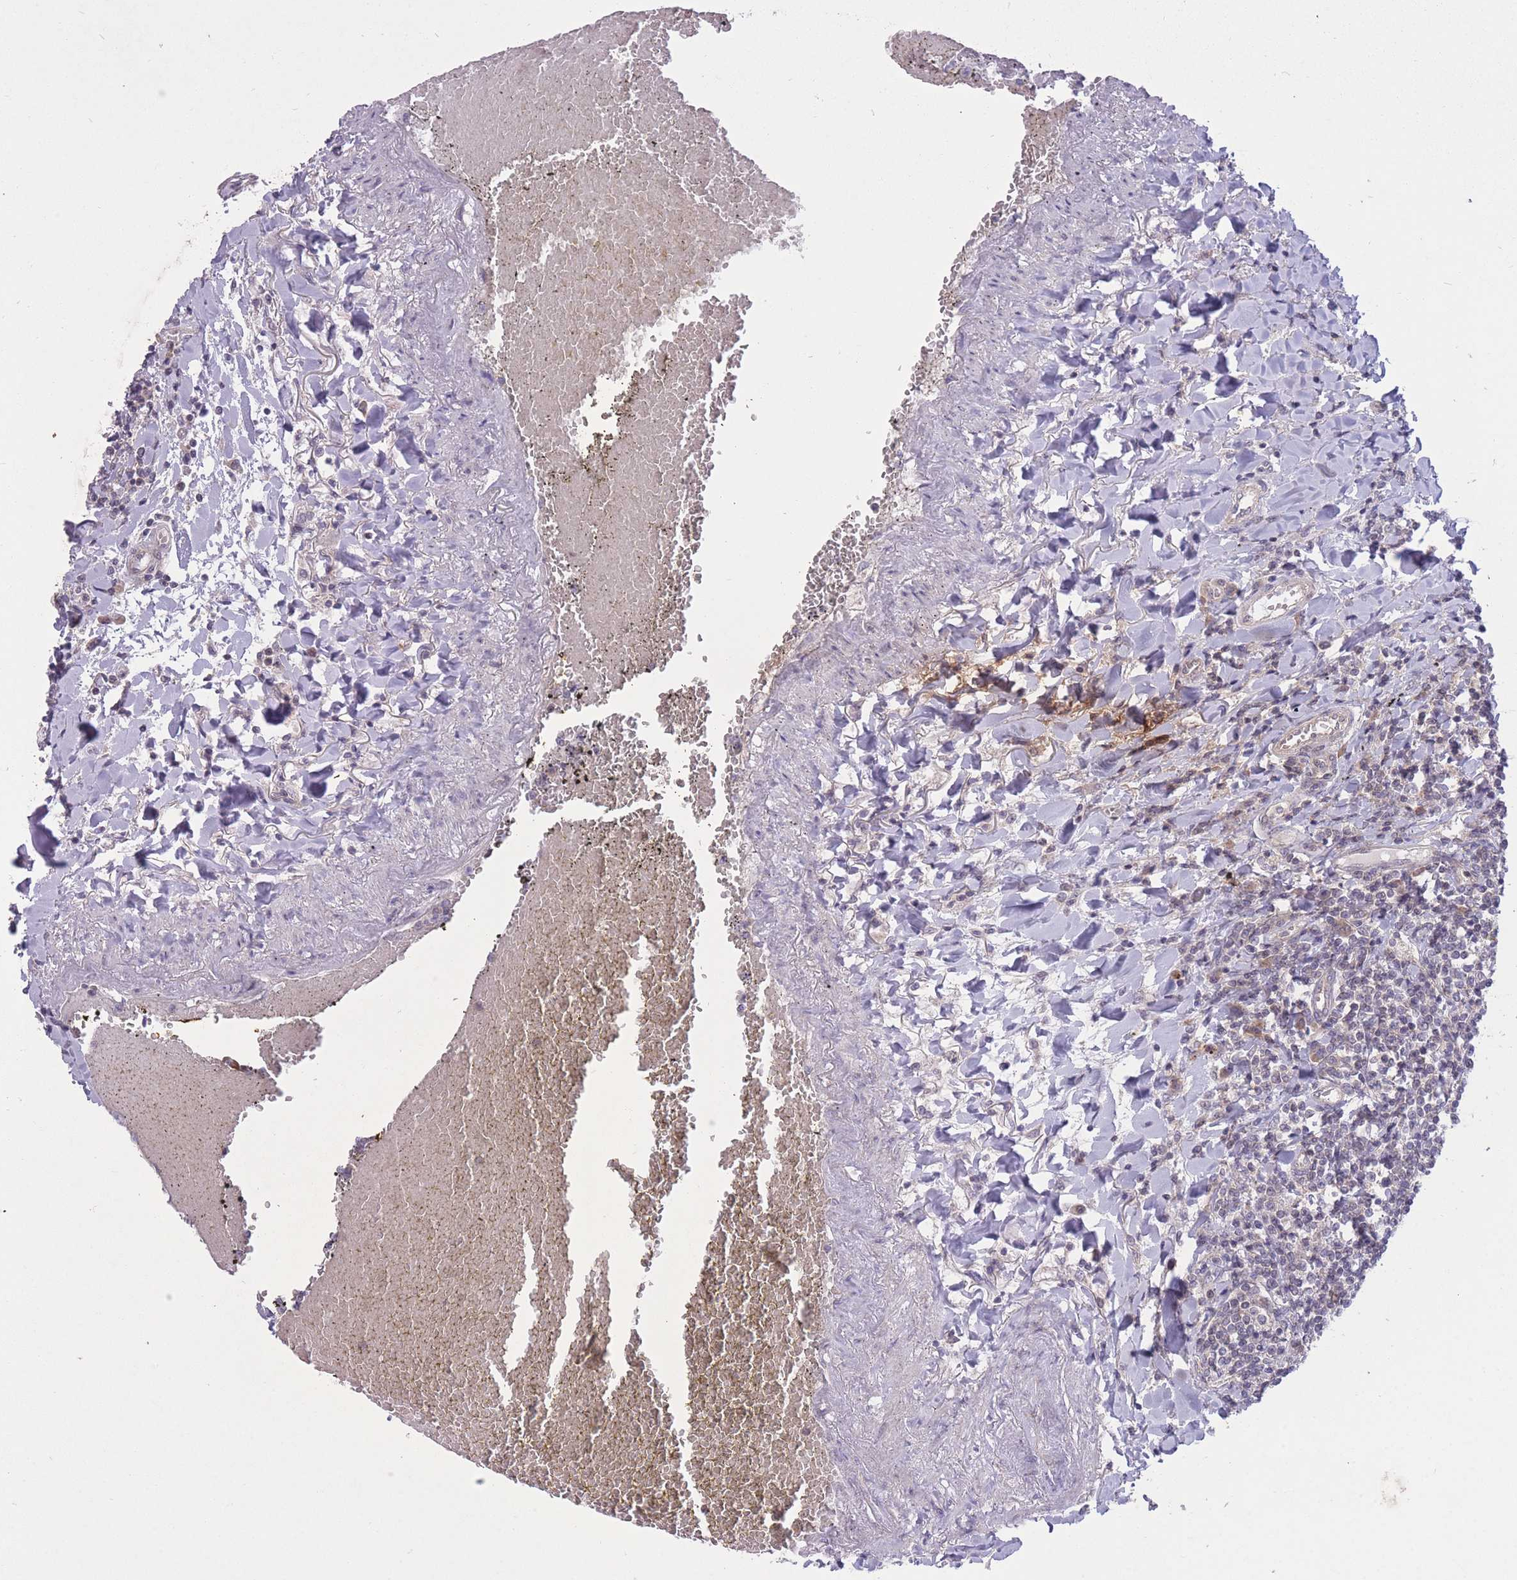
{"staining": {"intensity": "negative", "quantity": "none", "location": "none"}, "tissue": "lymphoma", "cell_type": "Tumor cells", "image_type": "cancer", "snomed": [{"axis": "morphology", "description": "Malignant lymphoma, non-Hodgkin's type, Low grade"}, {"axis": "topography", "description": "Lung"}], "caption": "Micrograph shows no significant protein staining in tumor cells of lymphoma.", "gene": "RIC8A", "patient": {"sex": "female", "age": 71}}